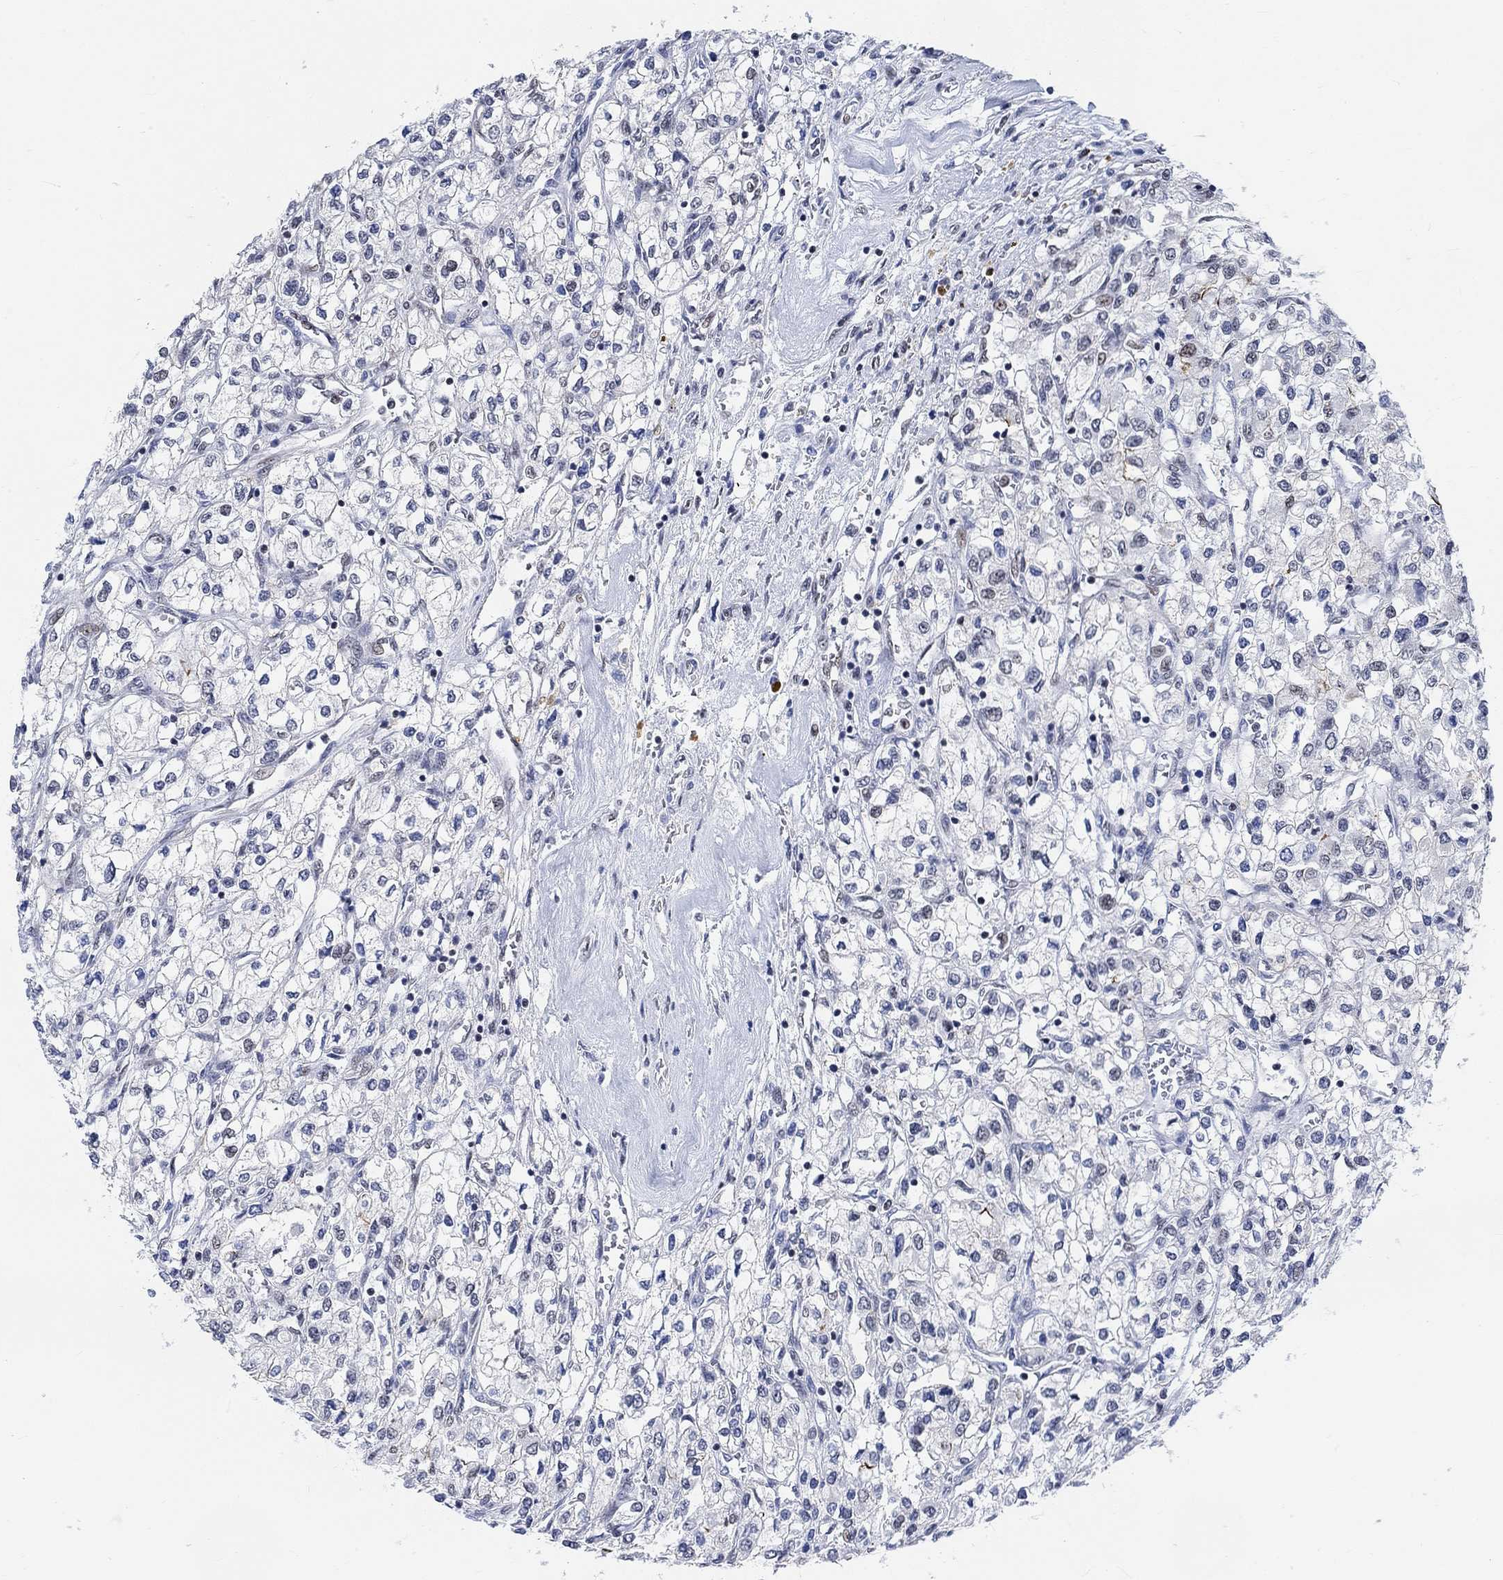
{"staining": {"intensity": "negative", "quantity": "none", "location": "none"}, "tissue": "renal cancer", "cell_type": "Tumor cells", "image_type": "cancer", "snomed": [{"axis": "morphology", "description": "Adenocarcinoma, NOS"}, {"axis": "topography", "description": "Kidney"}], "caption": "There is no significant expression in tumor cells of renal adenocarcinoma.", "gene": "KCNH8", "patient": {"sex": "male", "age": 80}}